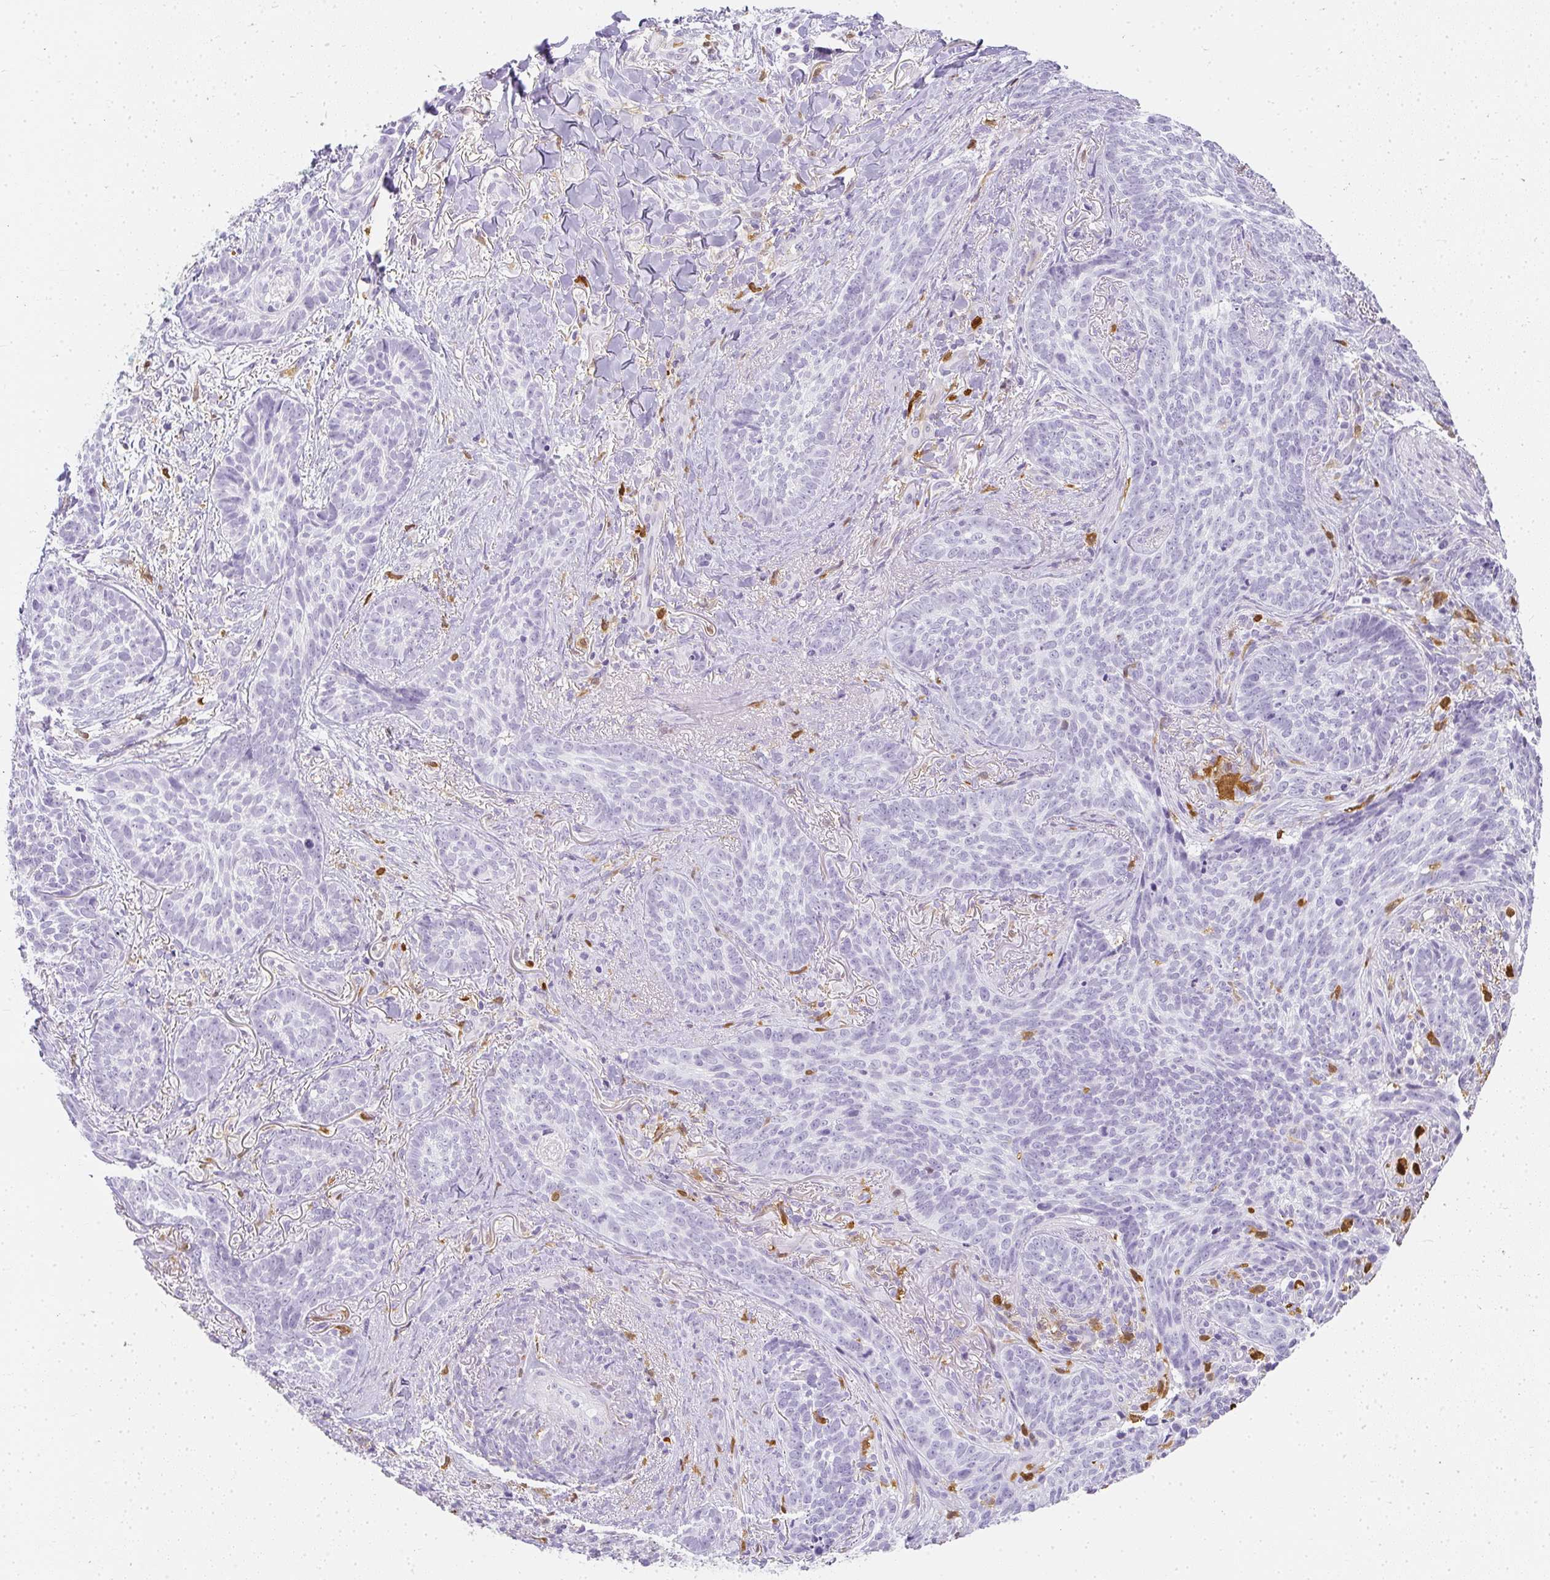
{"staining": {"intensity": "negative", "quantity": "none", "location": "none"}, "tissue": "skin cancer", "cell_type": "Tumor cells", "image_type": "cancer", "snomed": [{"axis": "morphology", "description": "Basal cell carcinoma"}, {"axis": "topography", "description": "Skin"}, {"axis": "topography", "description": "Skin of face"}], "caption": "Tumor cells show no significant expression in skin cancer. (Stains: DAB immunohistochemistry with hematoxylin counter stain, Microscopy: brightfield microscopy at high magnification).", "gene": "HK3", "patient": {"sex": "male", "age": 88}}